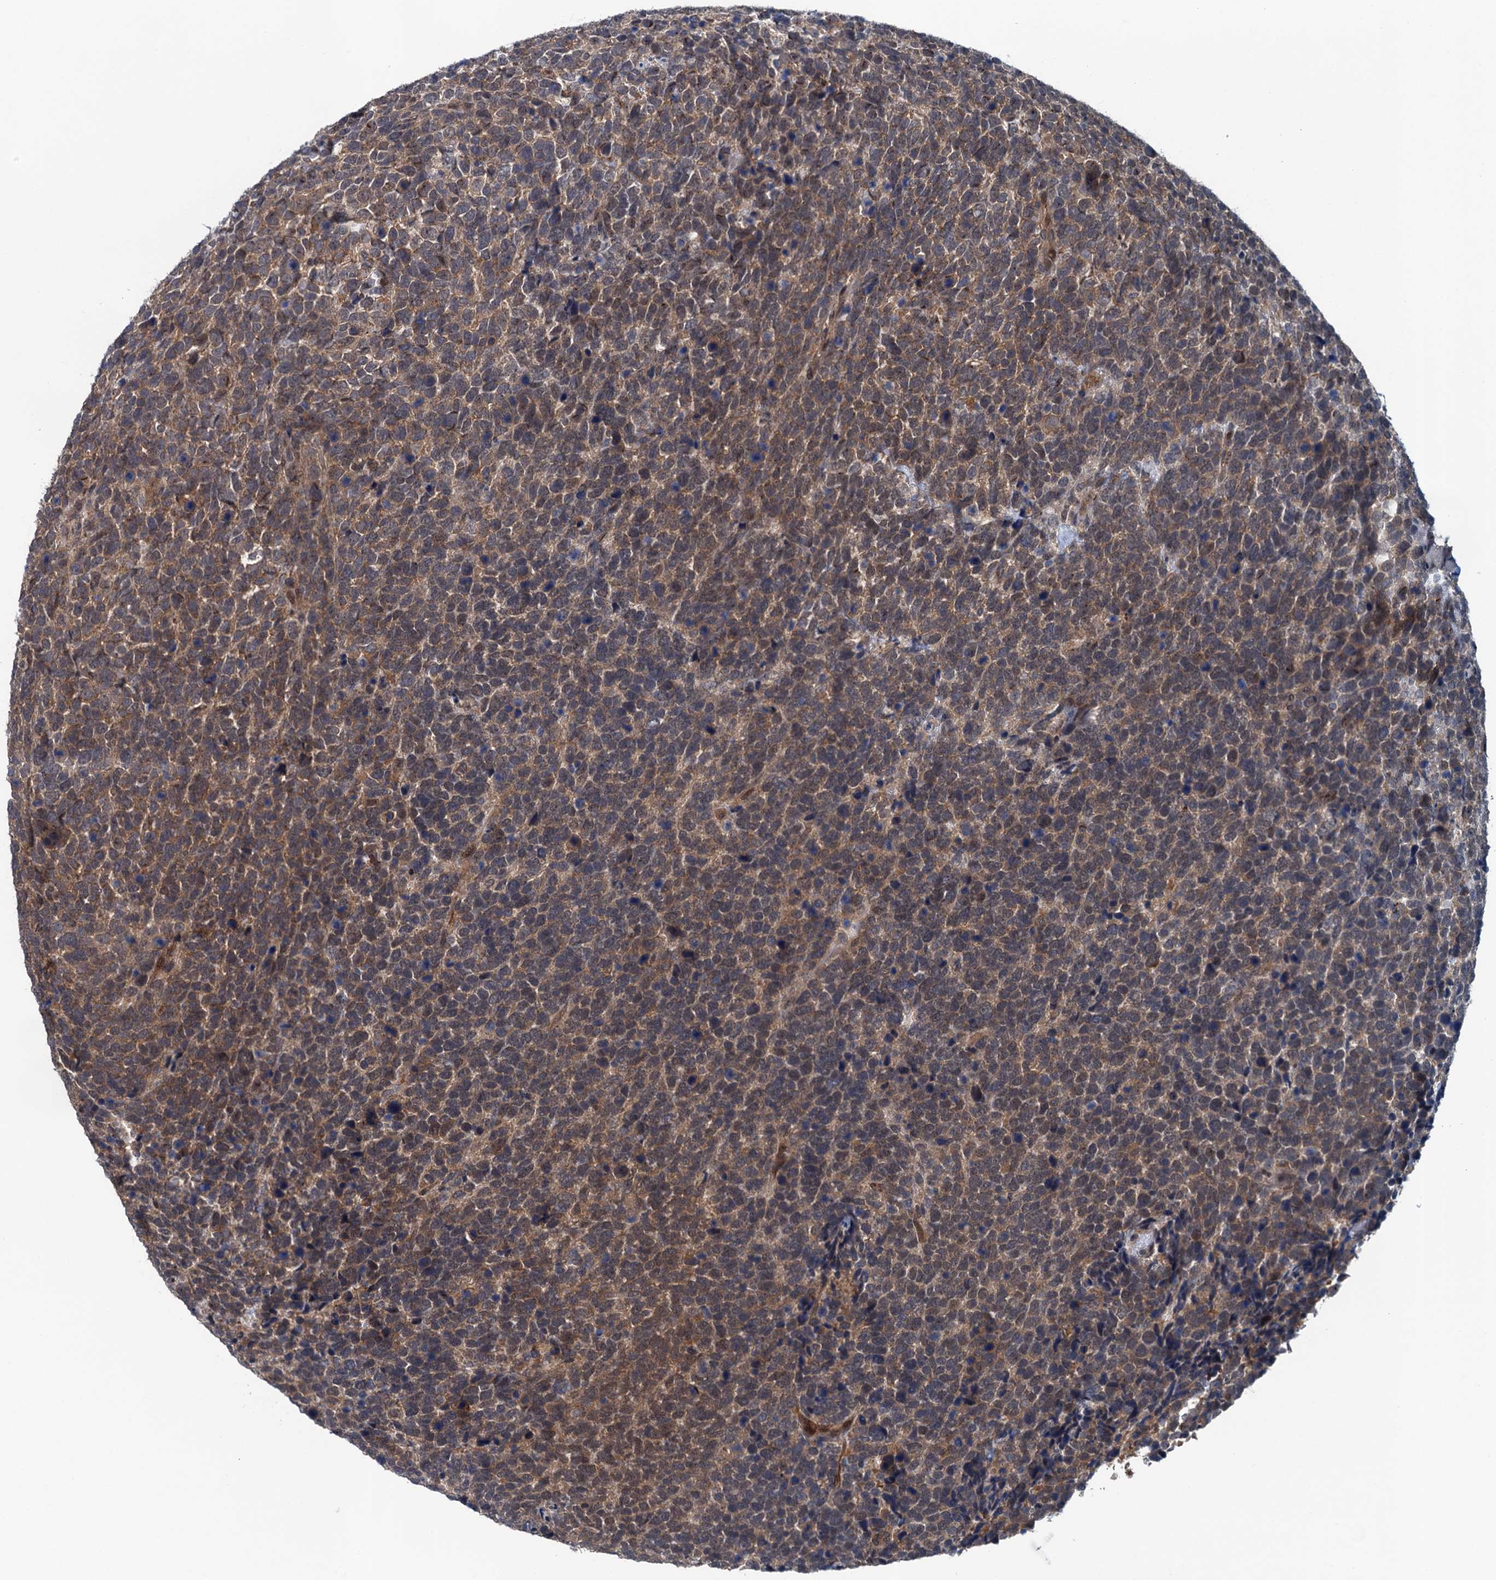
{"staining": {"intensity": "moderate", "quantity": ">75%", "location": "cytoplasmic/membranous"}, "tissue": "urothelial cancer", "cell_type": "Tumor cells", "image_type": "cancer", "snomed": [{"axis": "morphology", "description": "Urothelial carcinoma, High grade"}, {"axis": "topography", "description": "Urinary bladder"}], "caption": "Immunohistochemistry histopathology image of human urothelial cancer stained for a protein (brown), which shows medium levels of moderate cytoplasmic/membranous expression in about >75% of tumor cells.", "gene": "RNF165", "patient": {"sex": "female", "age": 82}}